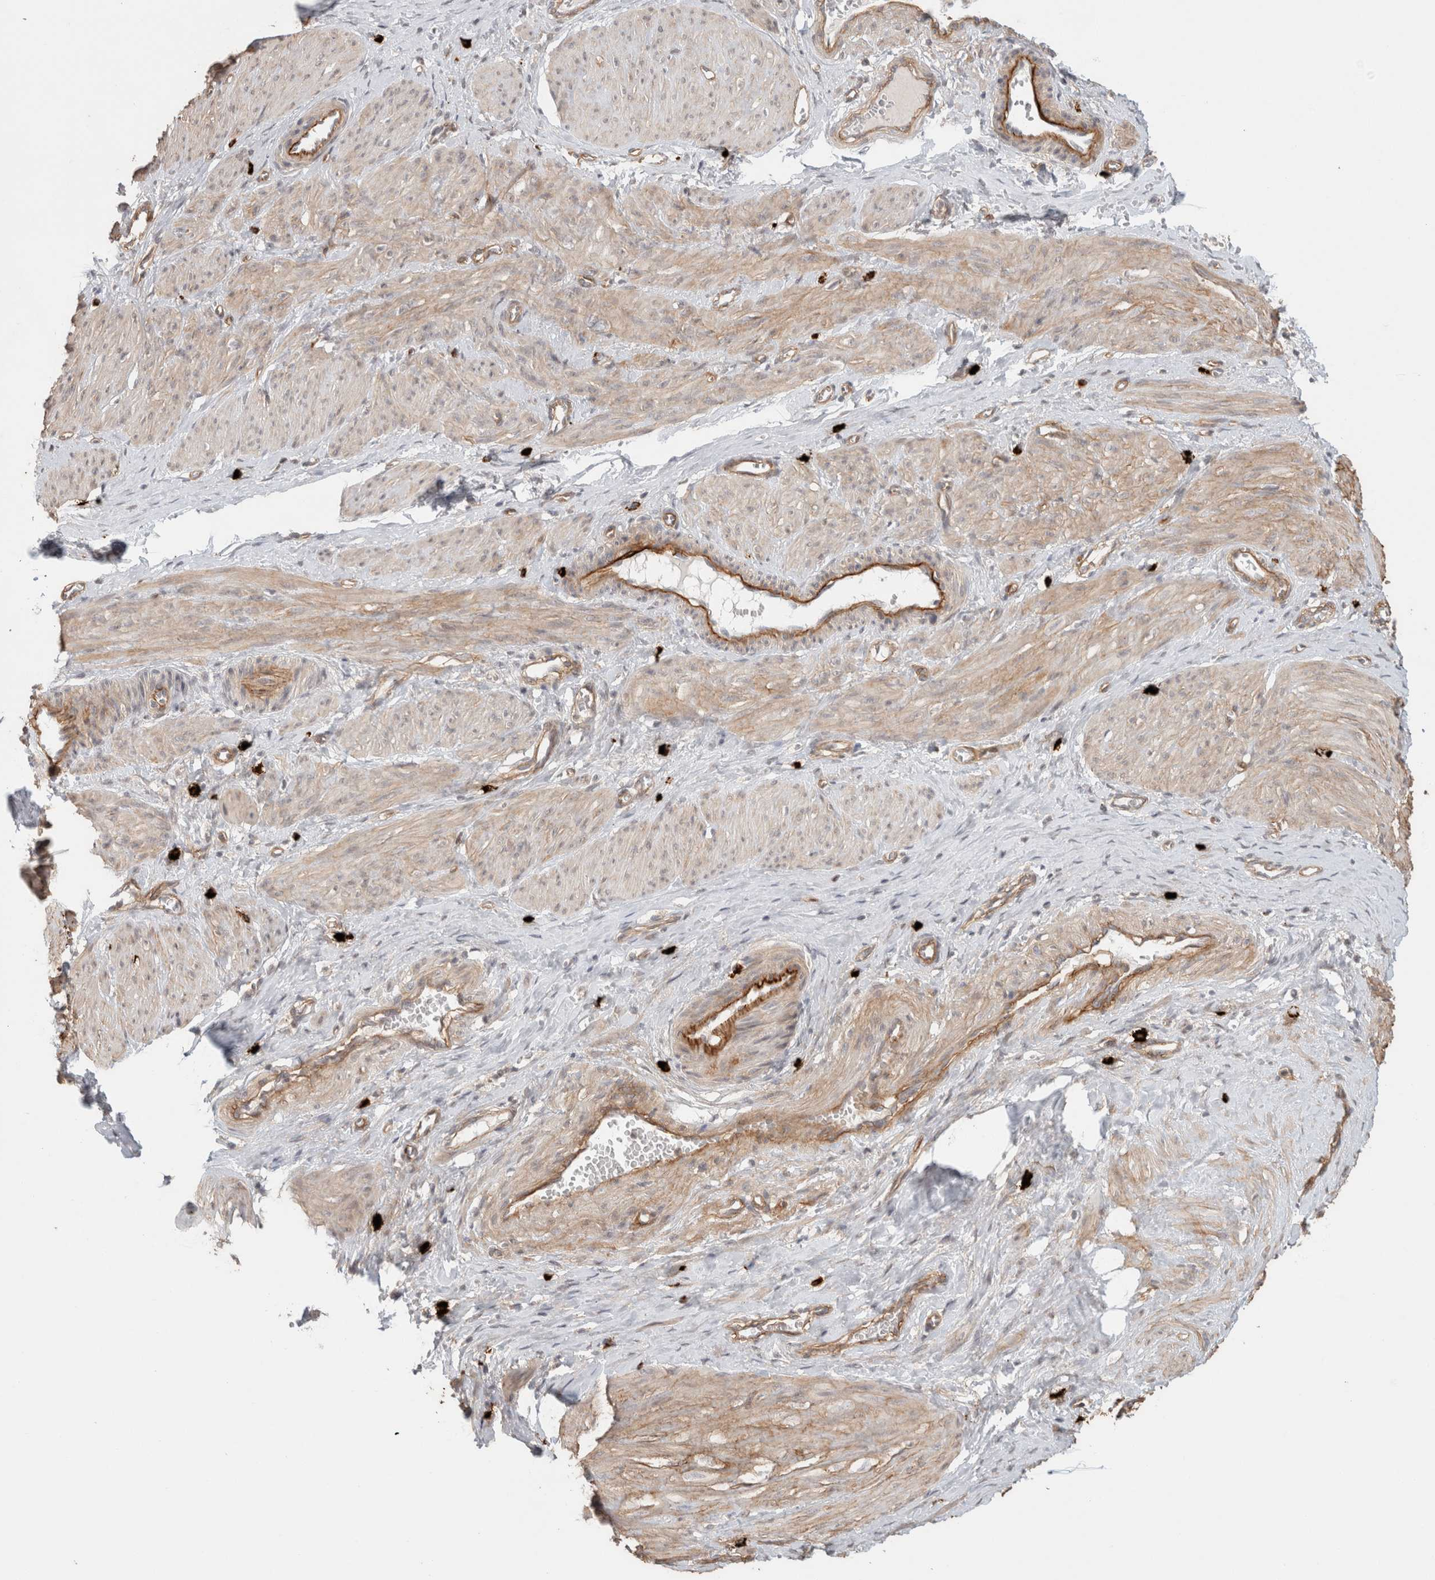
{"staining": {"intensity": "weak", "quantity": ">75%", "location": "cytoplasmic/membranous"}, "tissue": "smooth muscle", "cell_type": "Smooth muscle cells", "image_type": "normal", "snomed": [{"axis": "morphology", "description": "Normal tissue, NOS"}, {"axis": "topography", "description": "Endometrium"}], "caption": "The immunohistochemical stain highlights weak cytoplasmic/membranous positivity in smooth muscle cells of normal smooth muscle. Nuclei are stained in blue.", "gene": "HSPG2", "patient": {"sex": "female", "age": 33}}